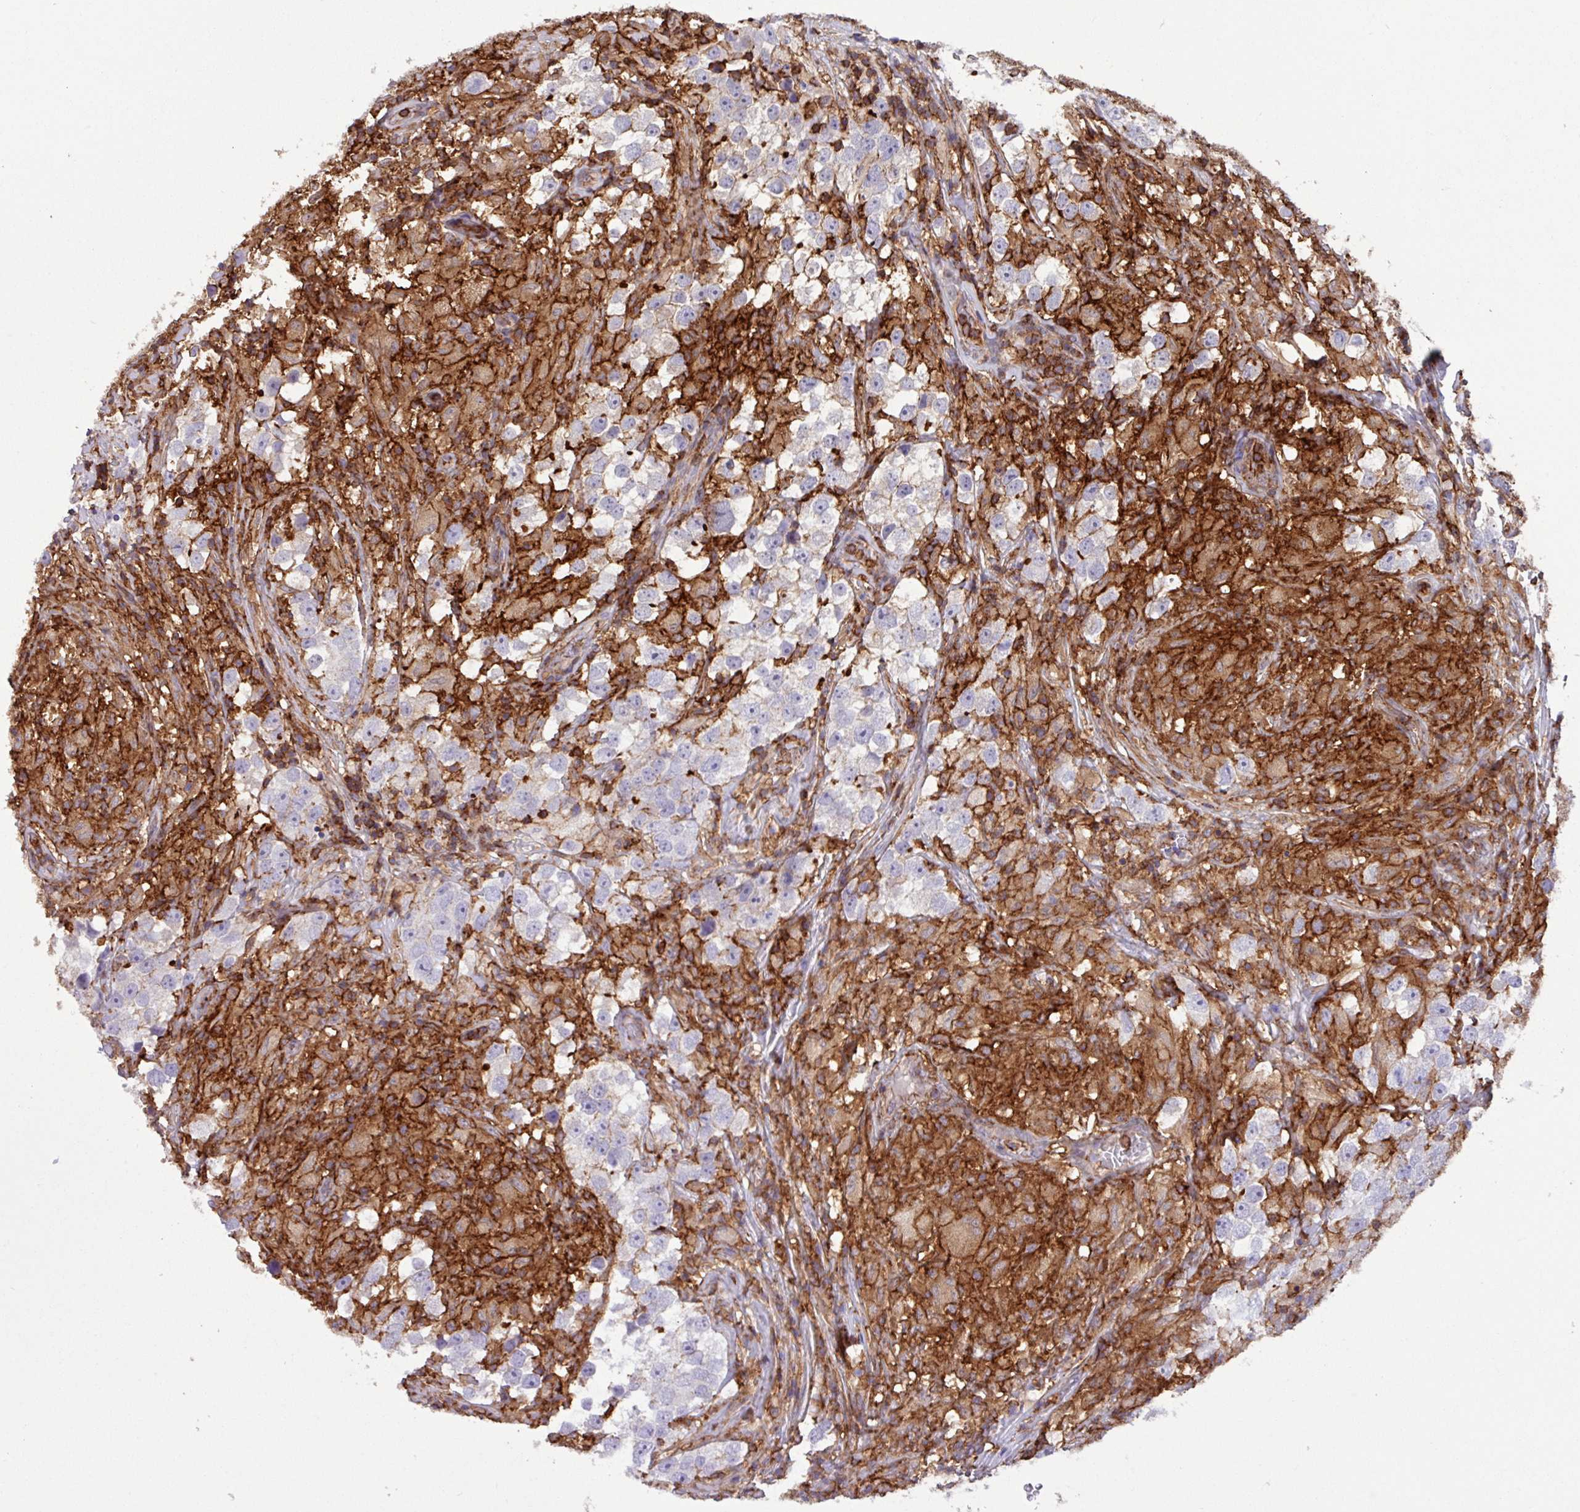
{"staining": {"intensity": "negative", "quantity": "none", "location": "none"}, "tissue": "testis cancer", "cell_type": "Tumor cells", "image_type": "cancer", "snomed": [{"axis": "morphology", "description": "Seminoma, NOS"}, {"axis": "topography", "description": "Testis"}], "caption": "This is an immunohistochemistry (IHC) micrograph of human testis cancer (seminoma). There is no staining in tumor cells.", "gene": "PPP1R18", "patient": {"sex": "male", "age": 46}}